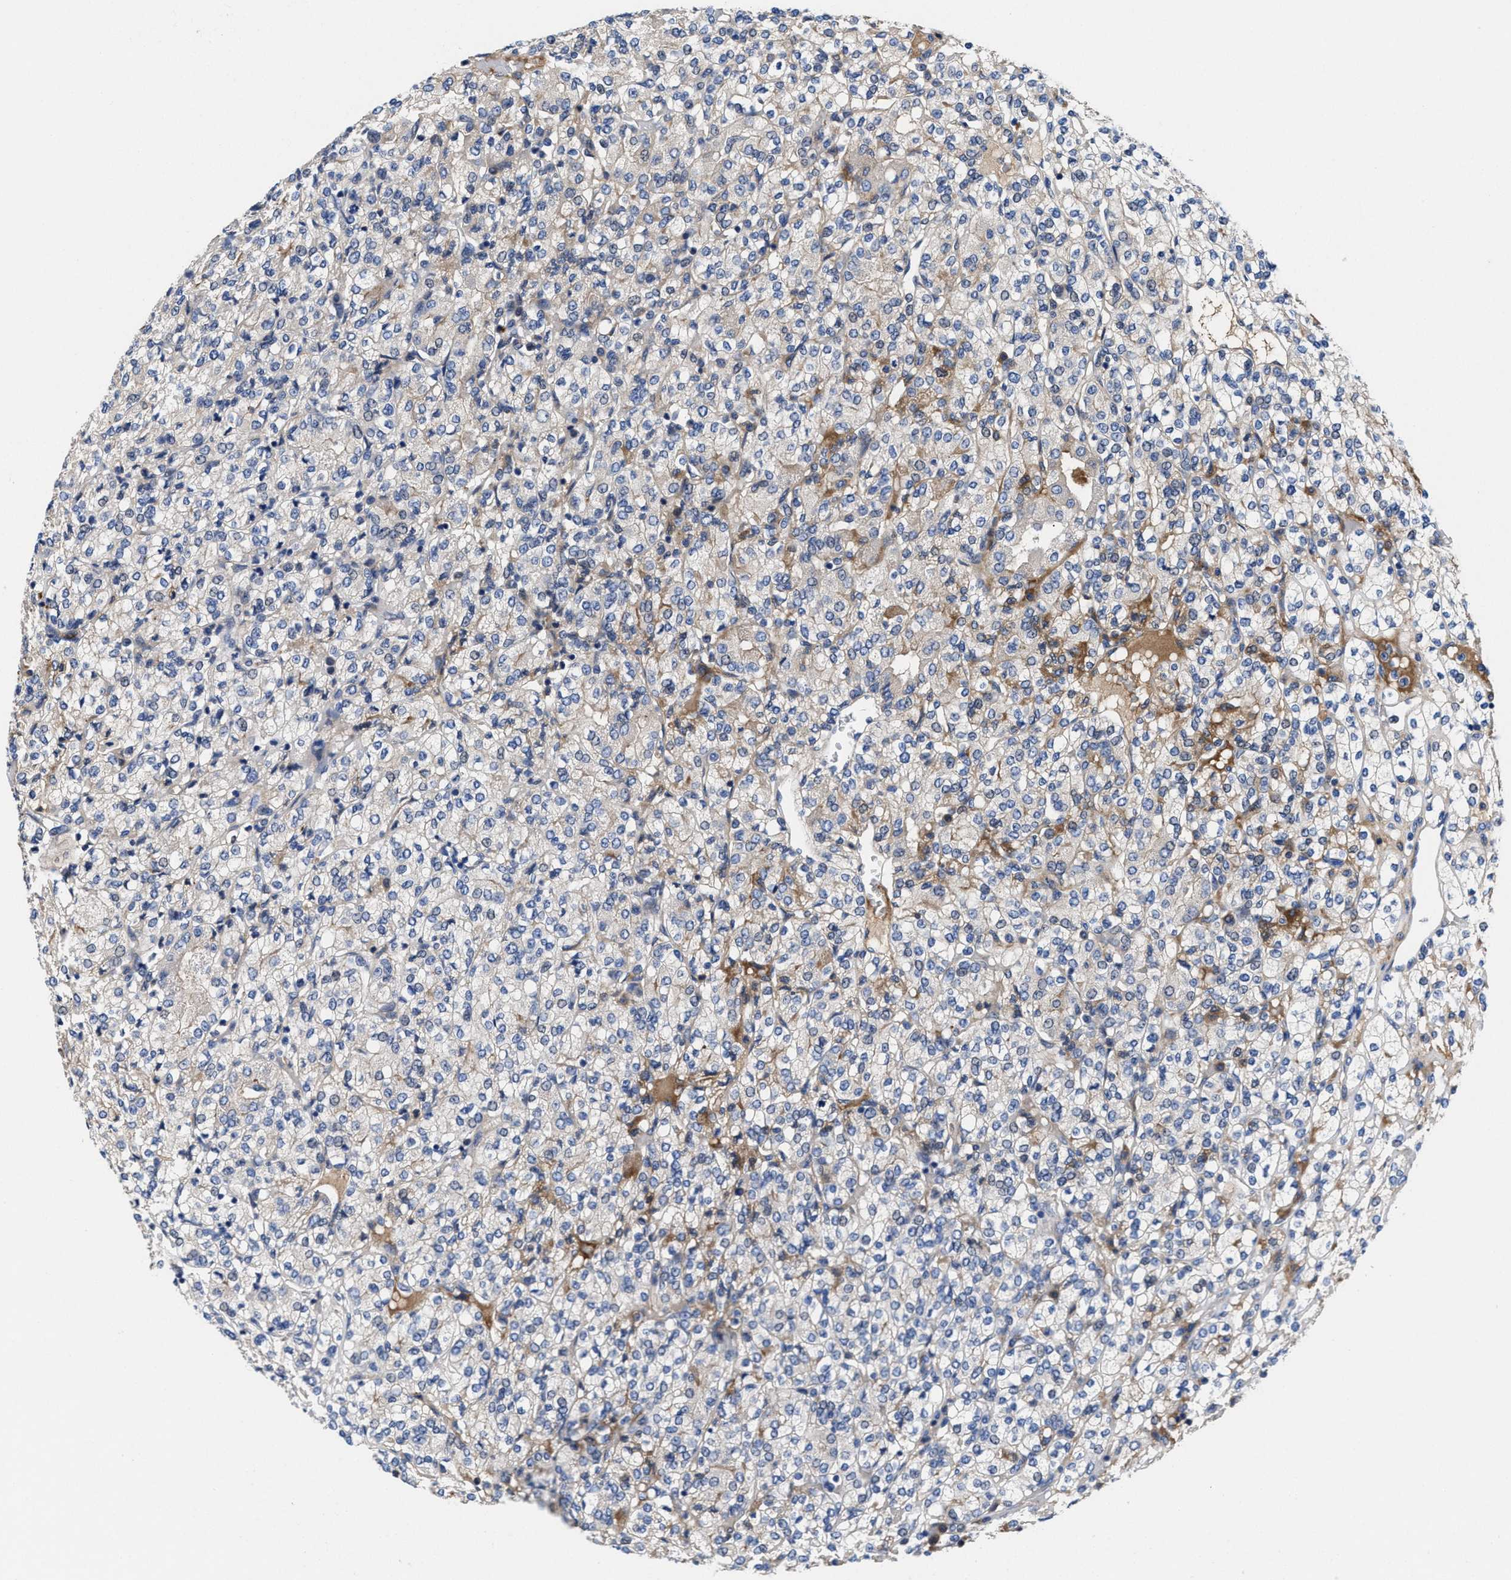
{"staining": {"intensity": "weak", "quantity": "<25%", "location": "cytoplasmic/membranous"}, "tissue": "renal cancer", "cell_type": "Tumor cells", "image_type": "cancer", "snomed": [{"axis": "morphology", "description": "Adenocarcinoma, NOS"}, {"axis": "topography", "description": "Kidney"}], "caption": "High magnification brightfield microscopy of adenocarcinoma (renal) stained with DAB (3,3'-diaminobenzidine) (brown) and counterstained with hematoxylin (blue): tumor cells show no significant staining. Nuclei are stained in blue.", "gene": "DHRS13", "patient": {"sex": "male", "age": 77}}